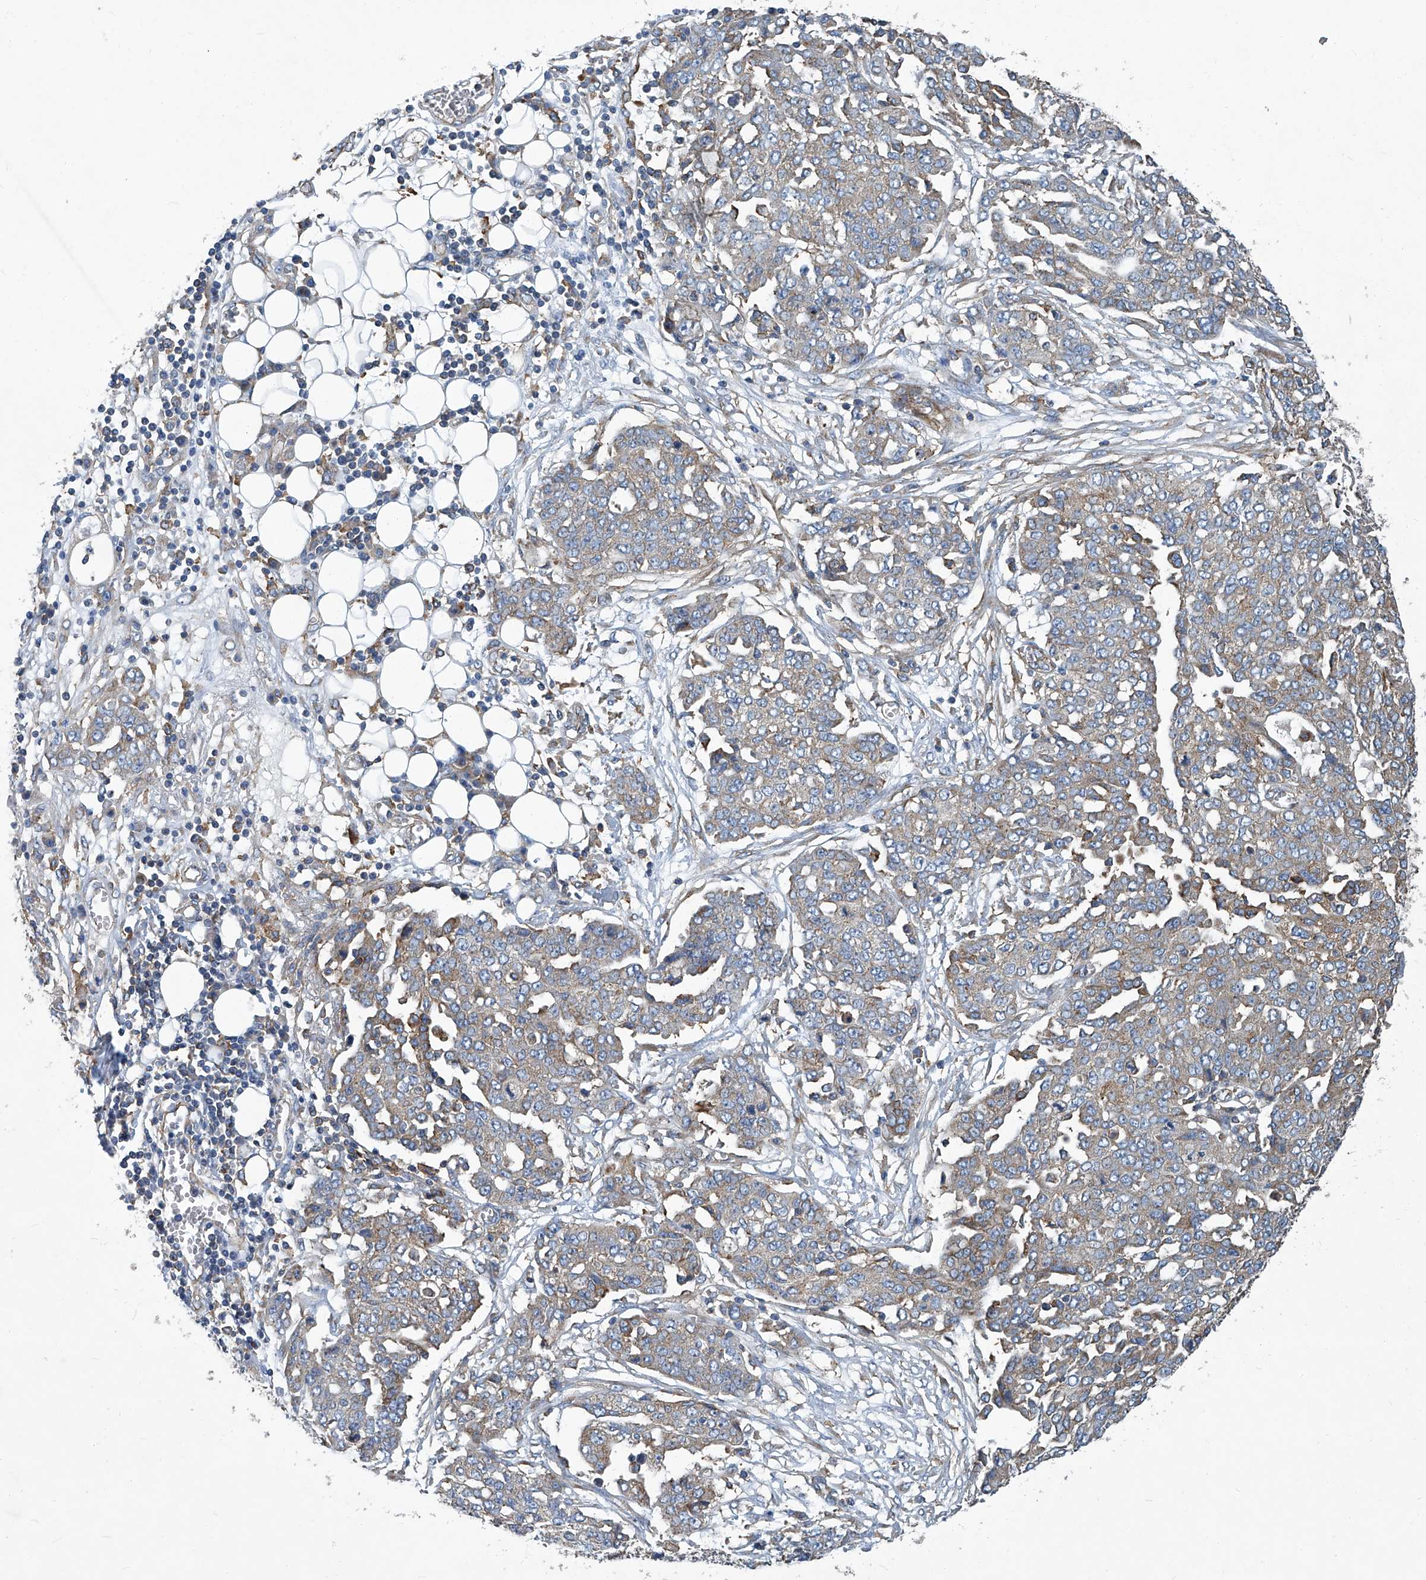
{"staining": {"intensity": "weak", "quantity": "25%-75%", "location": "cytoplasmic/membranous"}, "tissue": "ovarian cancer", "cell_type": "Tumor cells", "image_type": "cancer", "snomed": [{"axis": "morphology", "description": "Cystadenocarcinoma, serous, NOS"}, {"axis": "topography", "description": "Soft tissue"}, {"axis": "topography", "description": "Ovary"}], "caption": "A histopathology image of ovarian serous cystadenocarcinoma stained for a protein demonstrates weak cytoplasmic/membranous brown staining in tumor cells.", "gene": "PIGH", "patient": {"sex": "female", "age": 57}}